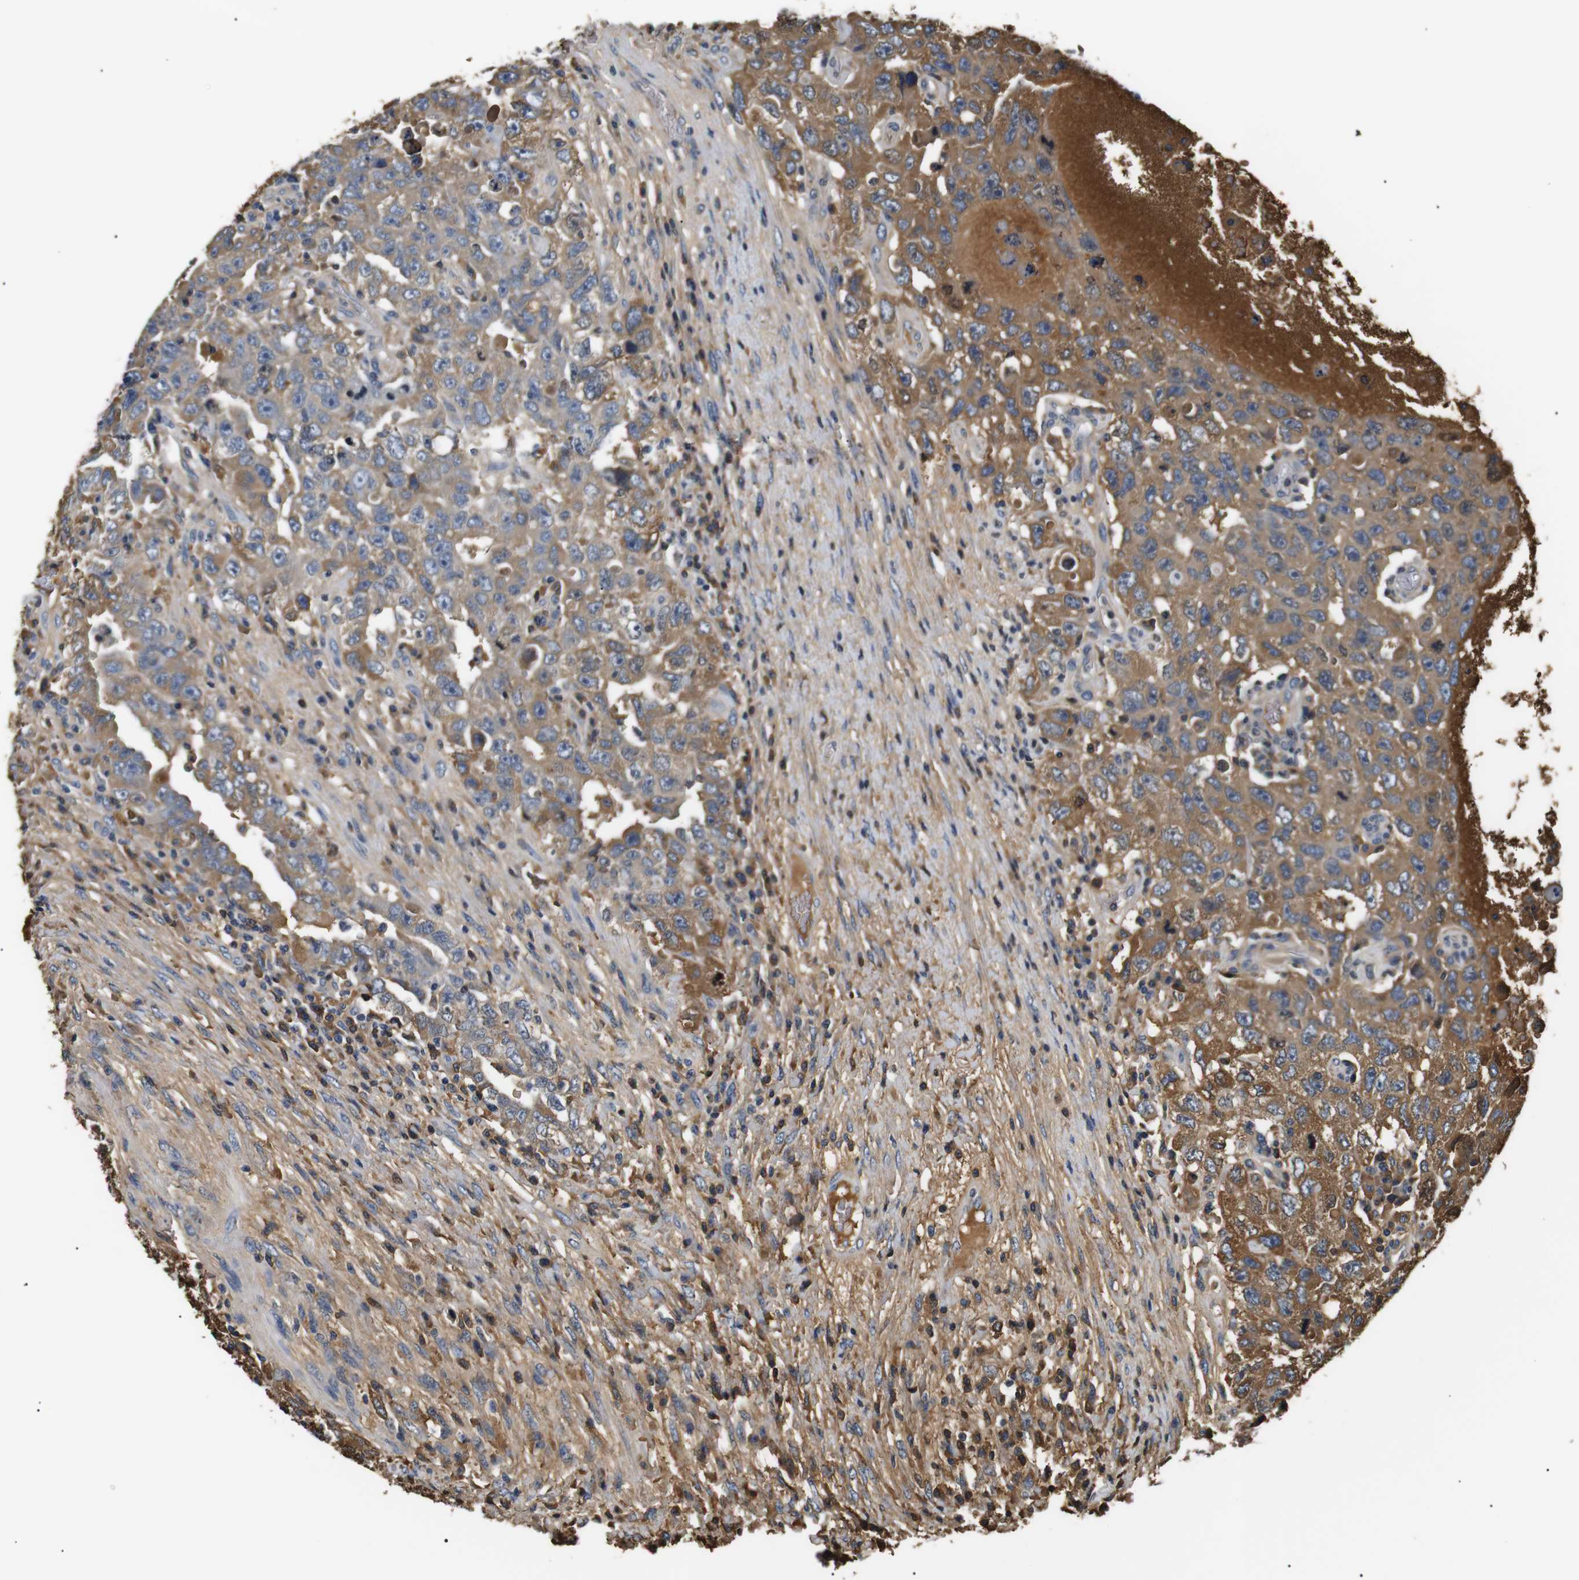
{"staining": {"intensity": "moderate", "quantity": "25%-75%", "location": "cytoplasmic/membranous"}, "tissue": "testis cancer", "cell_type": "Tumor cells", "image_type": "cancer", "snomed": [{"axis": "morphology", "description": "Carcinoma, Embryonal, NOS"}, {"axis": "topography", "description": "Testis"}], "caption": "Tumor cells show moderate cytoplasmic/membranous expression in approximately 25%-75% of cells in embryonal carcinoma (testis).", "gene": "LHCGR", "patient": {"sex": "male", "age": 26}}